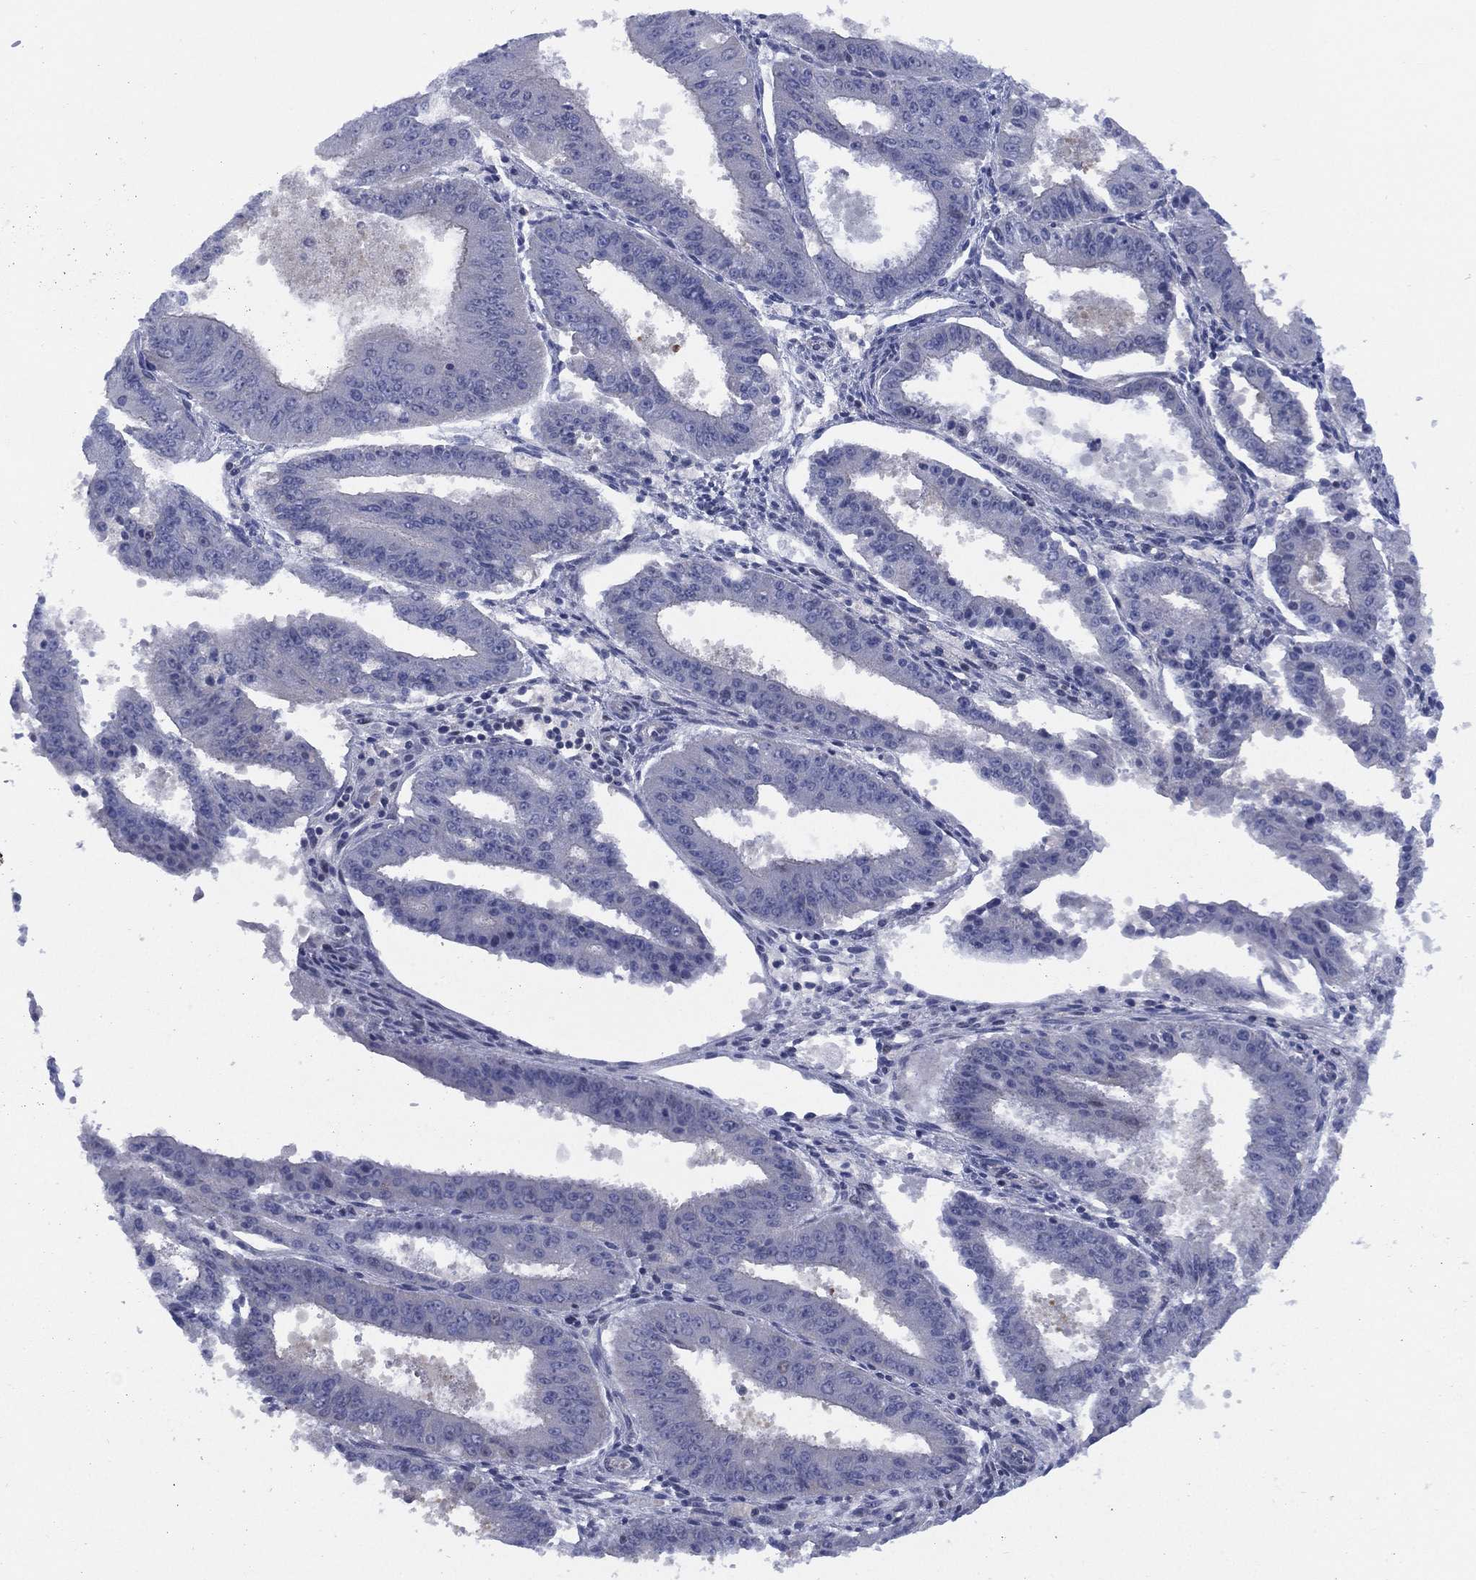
{"staining": {"intensity": "negative", "quantity": "none", "location": "none"}, "tissue": "ovarian cancer", "cell_type": "Tumor cells", "image_type": "cancer", "snomed": [{"axis": "morphology", "description": "Carcinoma, endometroid"}, {"axis": "topography", "description": "Ovary"}], "caption": "Endometroid carcinoma (ovarian) was stained to show a protein in brown. There is no significant positivity in tumor cells.", "gene": "SLC4A4", "patient": {"sex": "female", "age": 42}}